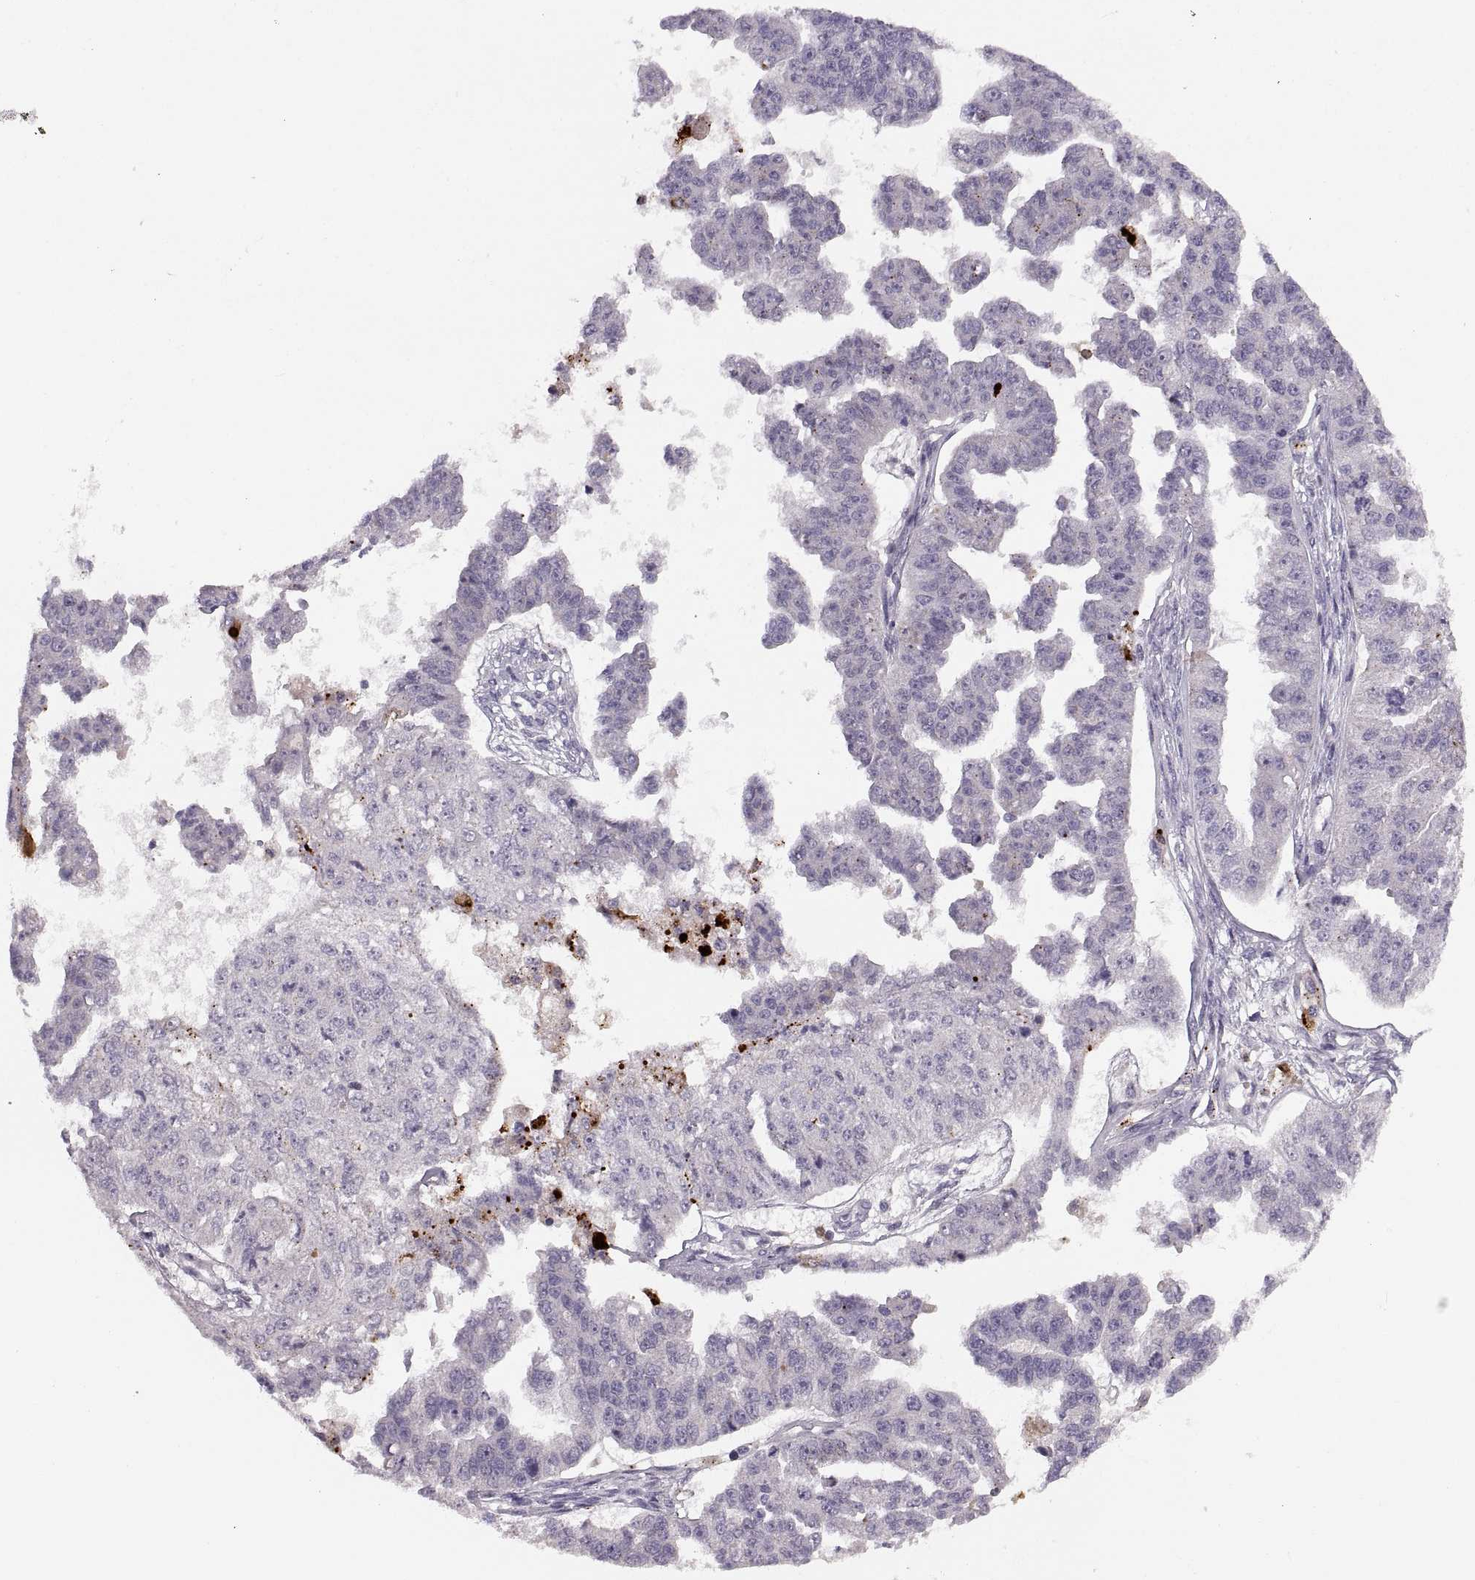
{"staining": {"intensity": "negative", "quantity": "none", "location": "none"}, "tissue": "ovarian cancer", "cell_type": "Tumor cells", "image_type": "cancer", "snomed": [{"axis": "morphology", "description": "Cystadenocarcinoma, serous, NOS"}, {"axis": "topography", "description": "Ovary"}], "caption": "Immunohistochemistry image of neoplastic tissue: human serous cystadenocarcinoma (ovarian) stained with DAB demonstrates no significant protein positivity in tumor cells.", "gene": "ADH6", "patient": {"sex": "female", "age": 58}}